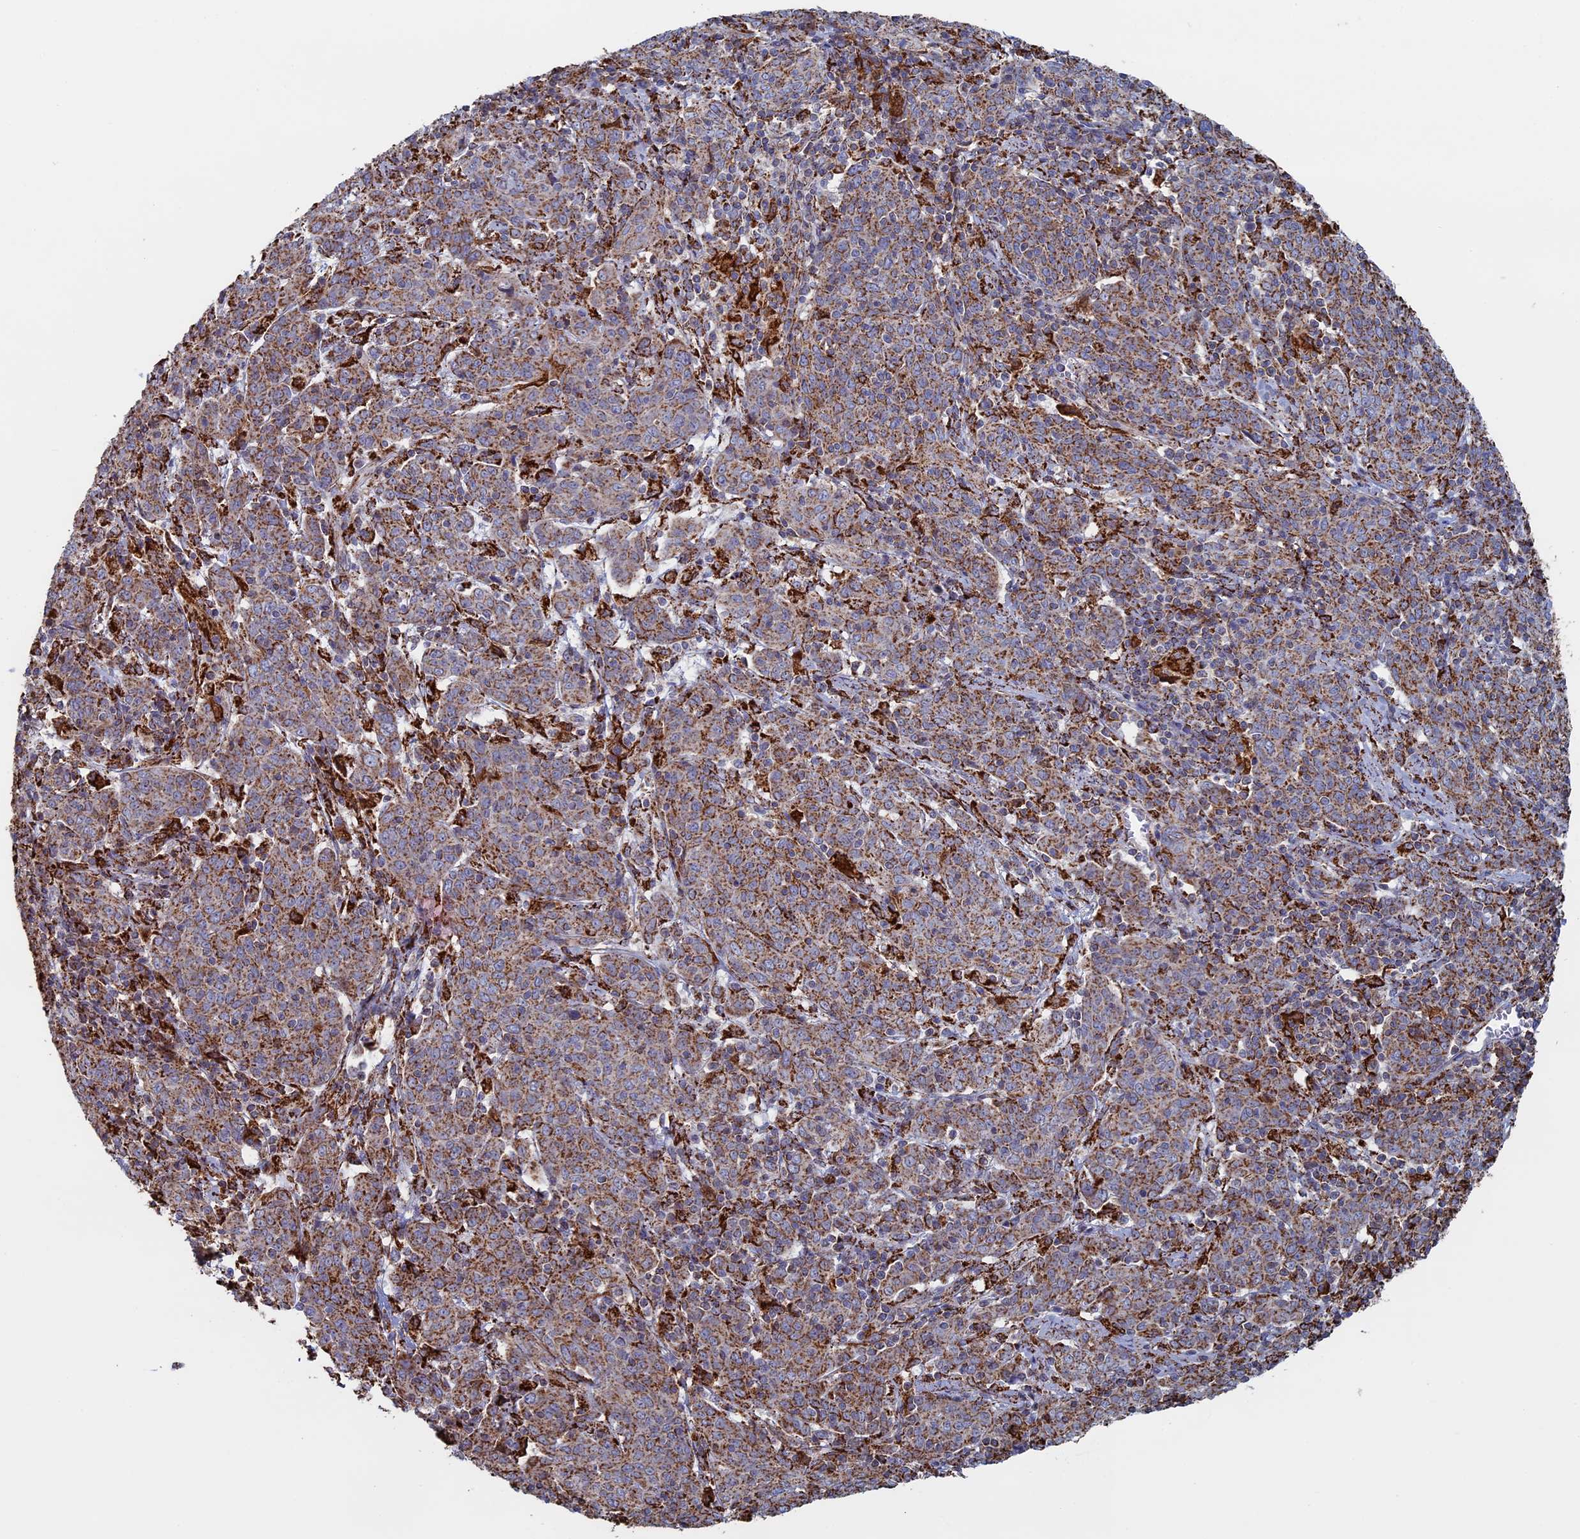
{"staining": {"intensity": "moderate", "quantity": ">75%", "location": "cytoplasmic/membranous"}, "tissue": "cervical cancer", "cell_type": "Tumor cells", "image_type": "cancer", "snomed": [{"axis": "morphology", "description": "Squamous cell carcinoma, NOS"}, {"axis": "topography", "description": "Cervix"}], "caption": "High-magnification brightfield microscopy of squamous cell carcinoma (cervical) stained with DAB (brown) and counterstained with hematoxylin (blue). tumor cells exhibit moderate cytoplasmic/membranous expression is seen in about>75% of cells.", "gene": "SEC24D", "patient": {"sex": "female", "age": 67}}